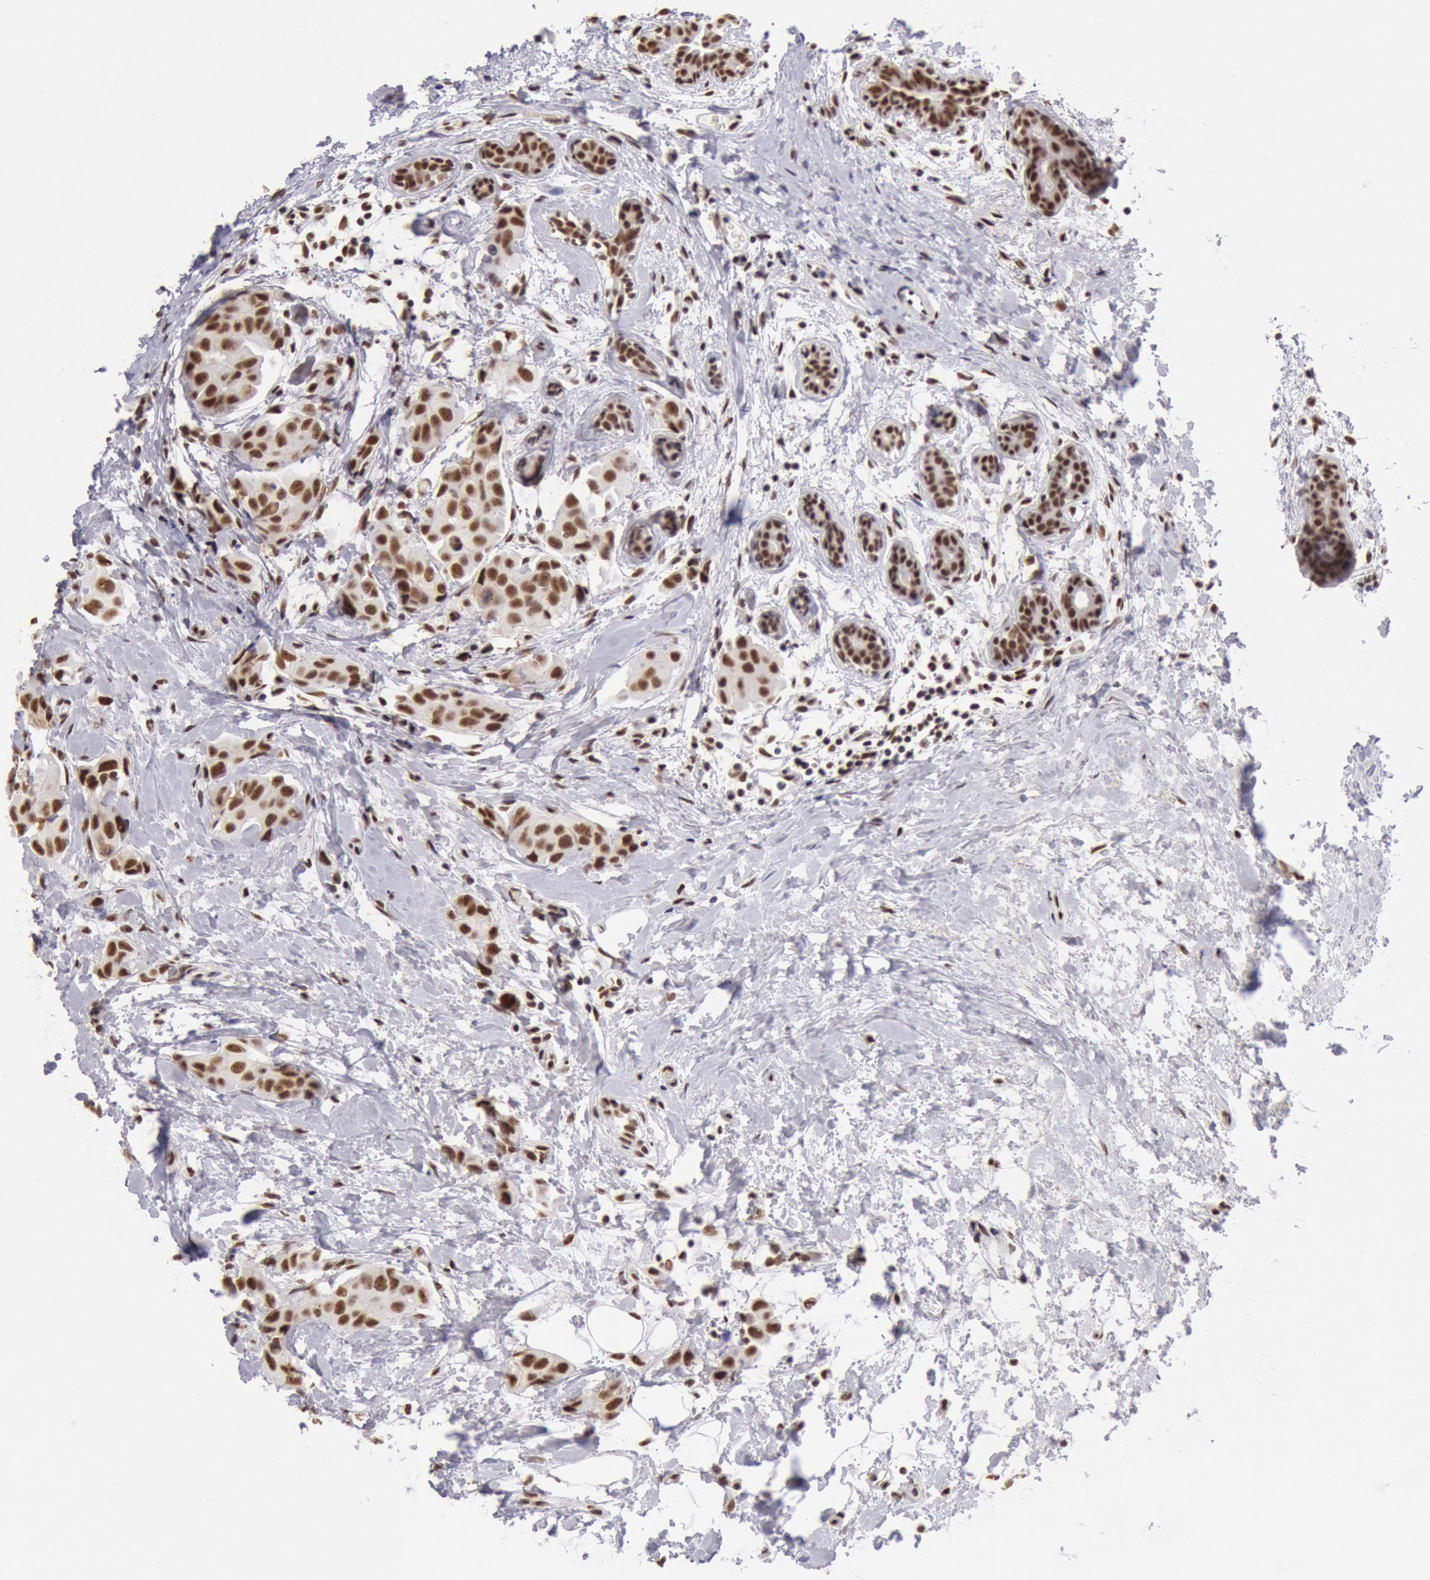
{"staining": {"intensity": "strong", "quantity": ">75%", "location": "nuclear"}, "tissue": "breast cancer", "cell_type": "Tumor cells", "image_type": "cancer", "snomed": [{"axis": "morphology", "description": "Duct carcinoma"}, {"axis": "topography", "description": "Breast"}], "caption": "An IHC micrograph of tumor tissue is shown. Protein staining in brown shows strong nuclear positivity in infiltrating ductal carcinoma (breast) within tumor cells.", "gene": "SNRPD3", "patient": {"sex": "female", "age": 40}}